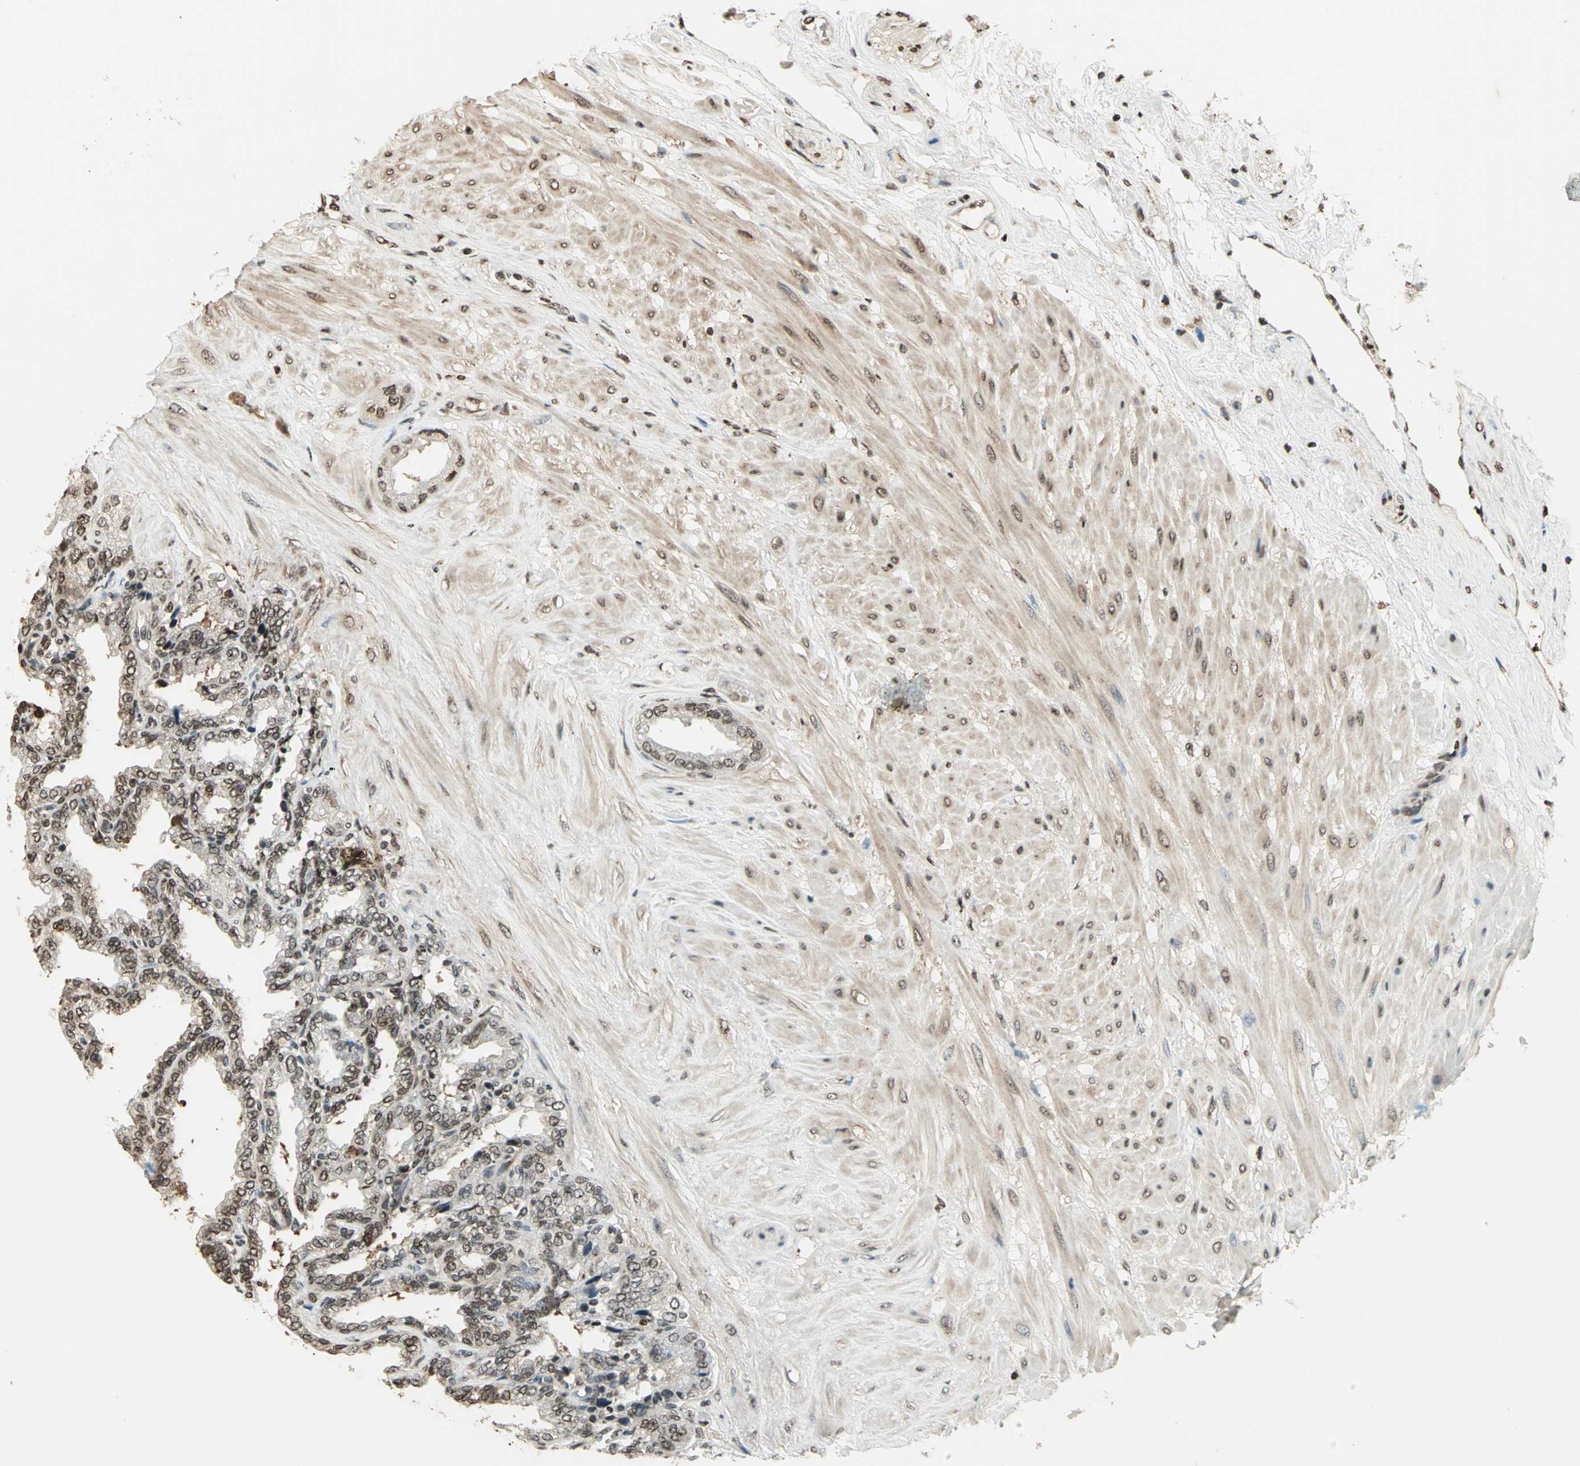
{"staining": {"intensity": "moderate", "quantity": "25%-75%", "location": "cytoplasmic/membranous,nuclear"}, "tissue": "seminal vesicle", "cell_type": "Glandular cells", "image_type": "normal", "snomed": [{"axis": "morphology", "description": "Normal tissue, NOS"}, {"axis": "topography", "description": "Seminal veicle"}], "caption": "This is an image of IHC staining of unremarkable seminal vesicle, which shows moderate positivity in the cytoplasmic/membranous,nuclear of glandular cells.", "gene": "LGALS3", "patient": {"sex": "male", "age": 46}}